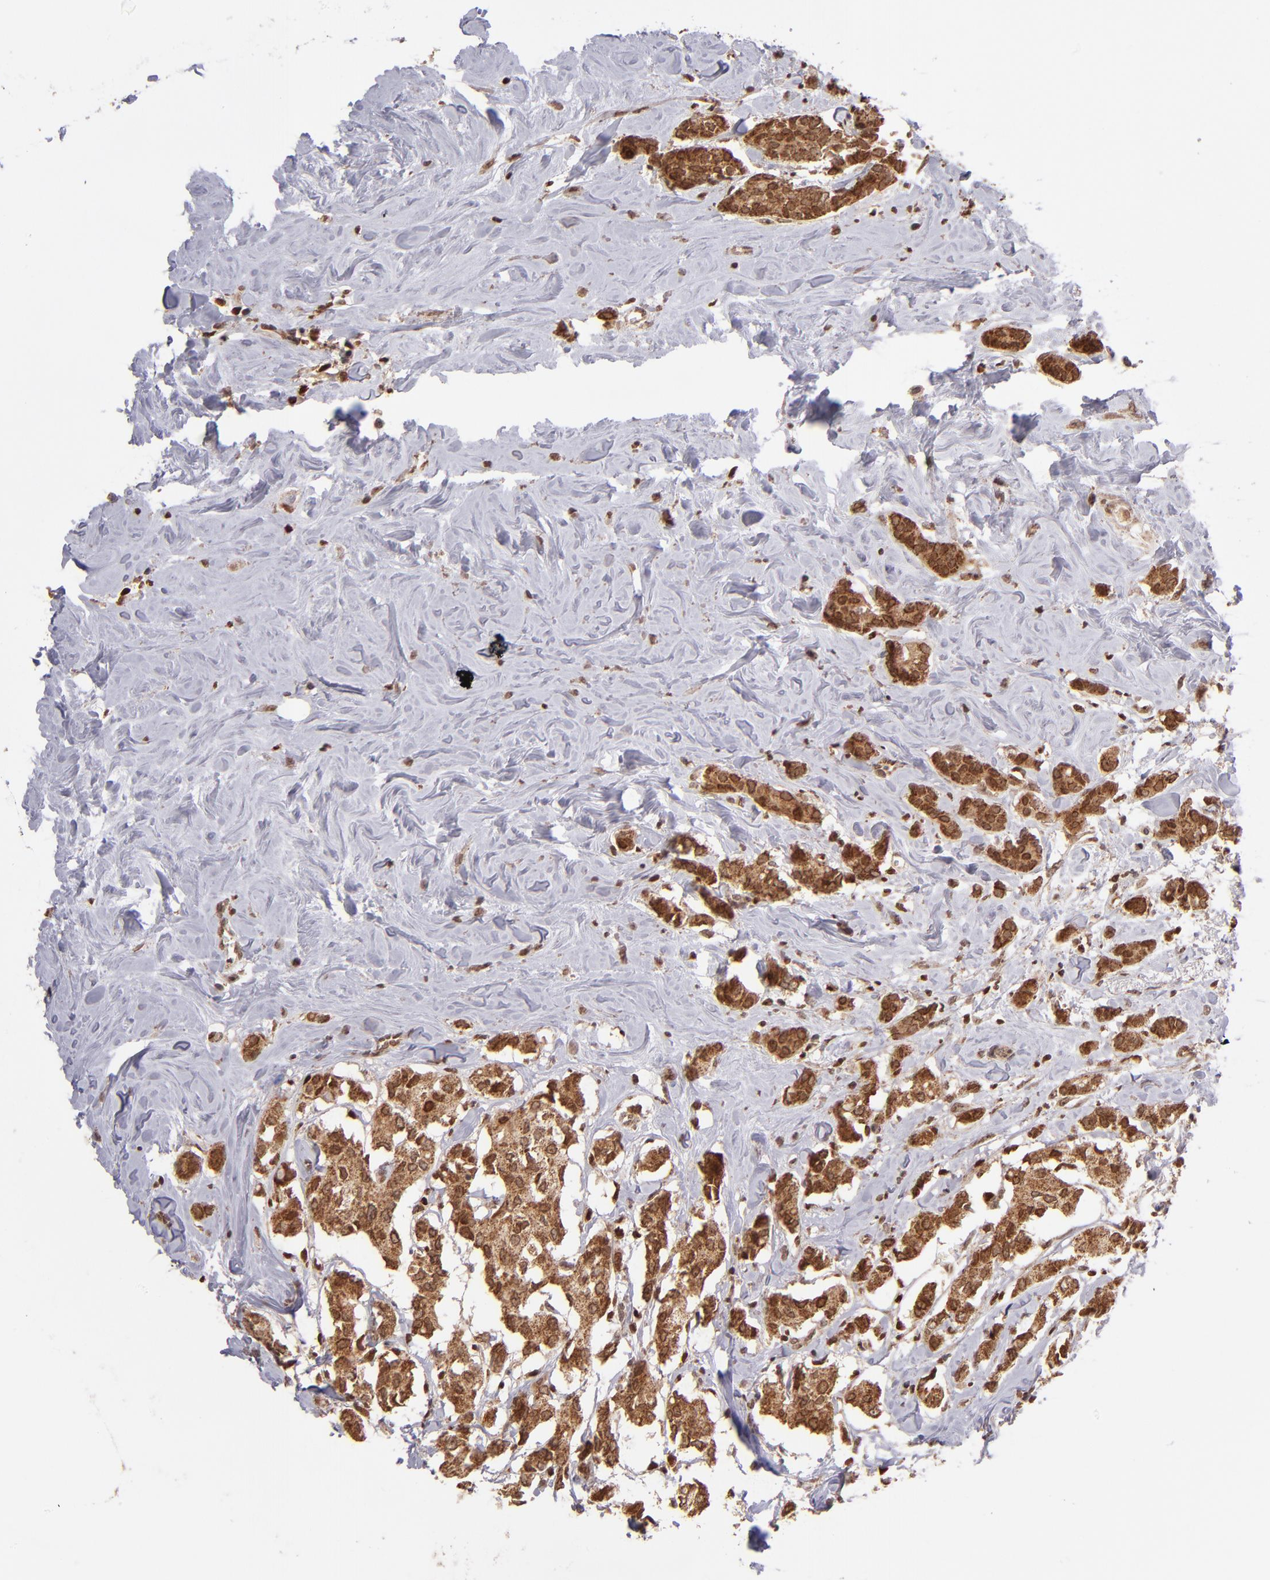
{"staining": {"intensity": "strong", "quantity": ">75%", "location": "cytoplasmic/membranous,nuclear"}, "tissue": "breast cancer", "cell_type": "Tumor cells", "image_type": "cancer", "snomed": [{"axis": "morphology", "description": "Duct carcinoma"}, {"axis": "topography", "description": "Breast"}], "caption": "Immunohistochemical staining of human breast intraductal carcinoma shows high levels of strong cytoplasmic/membranous and nuclear positivity in approximately >75% of tumor cells. (DAB (3,3'-diaminobenzidine) IHC, brown staining for protein, blue staining for nuclei).", "gene": "TOP1MT", "patient": {"sex": "female", "age": 84}}